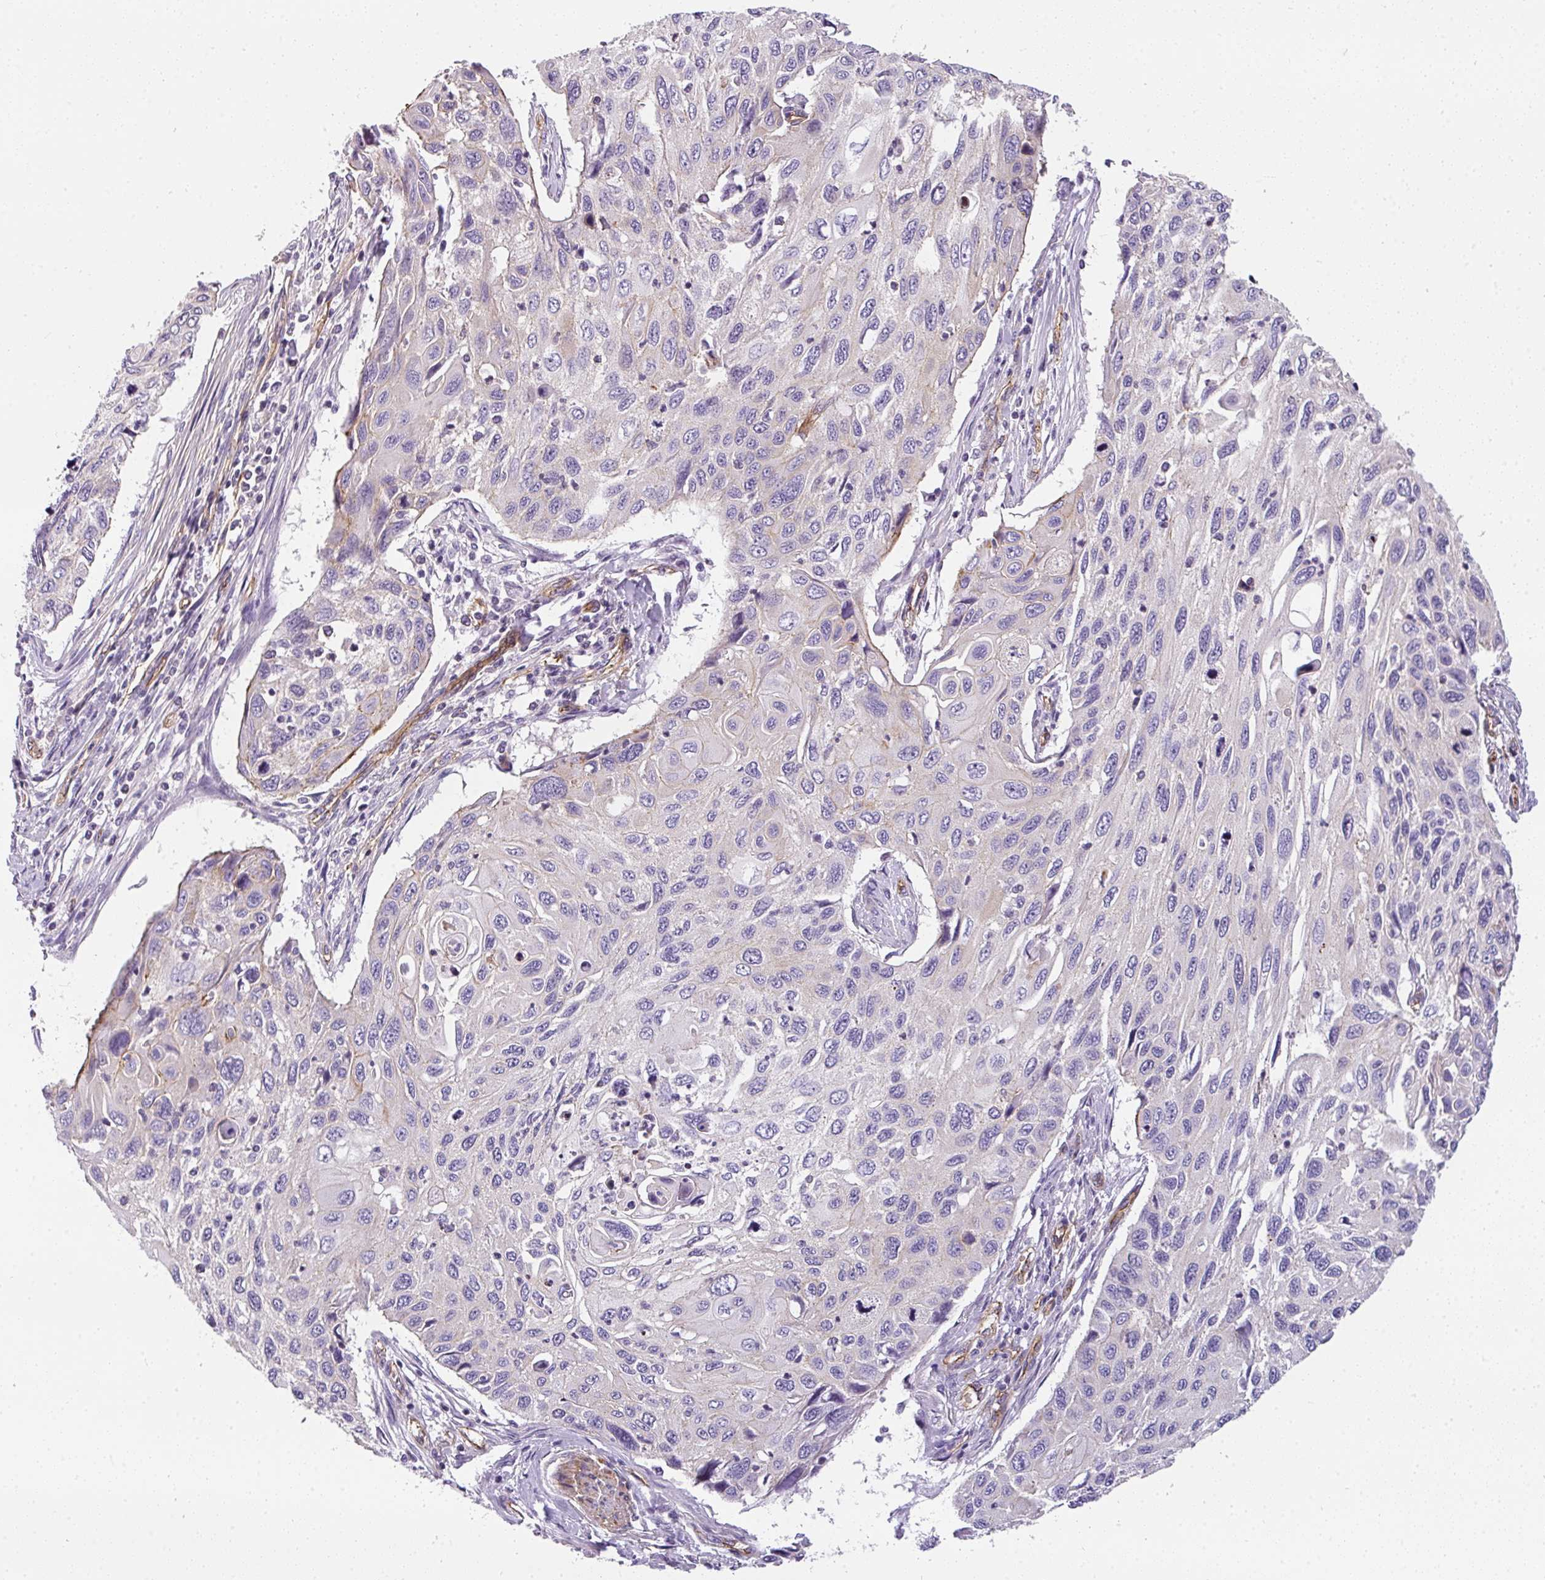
{"staining": {"intensity": "negative", "quantity": "none", "location": "none"}, "tissue": "cervical cancer", "cell_type": "Tumor cells", "image_type": "cancer", "snomed": [{"axis": "morphology", "description": "Squamous cell carcinoma, NOS"}, {"axis": "topography", "description": "Cervix"}], "caption": "Human cervical cancer stained for a protein using immunohistochemistry (IHC) displays no expression in tumor cells.", "gene": "OR11H4", "patient": {"sex": "female", "age": 70}}